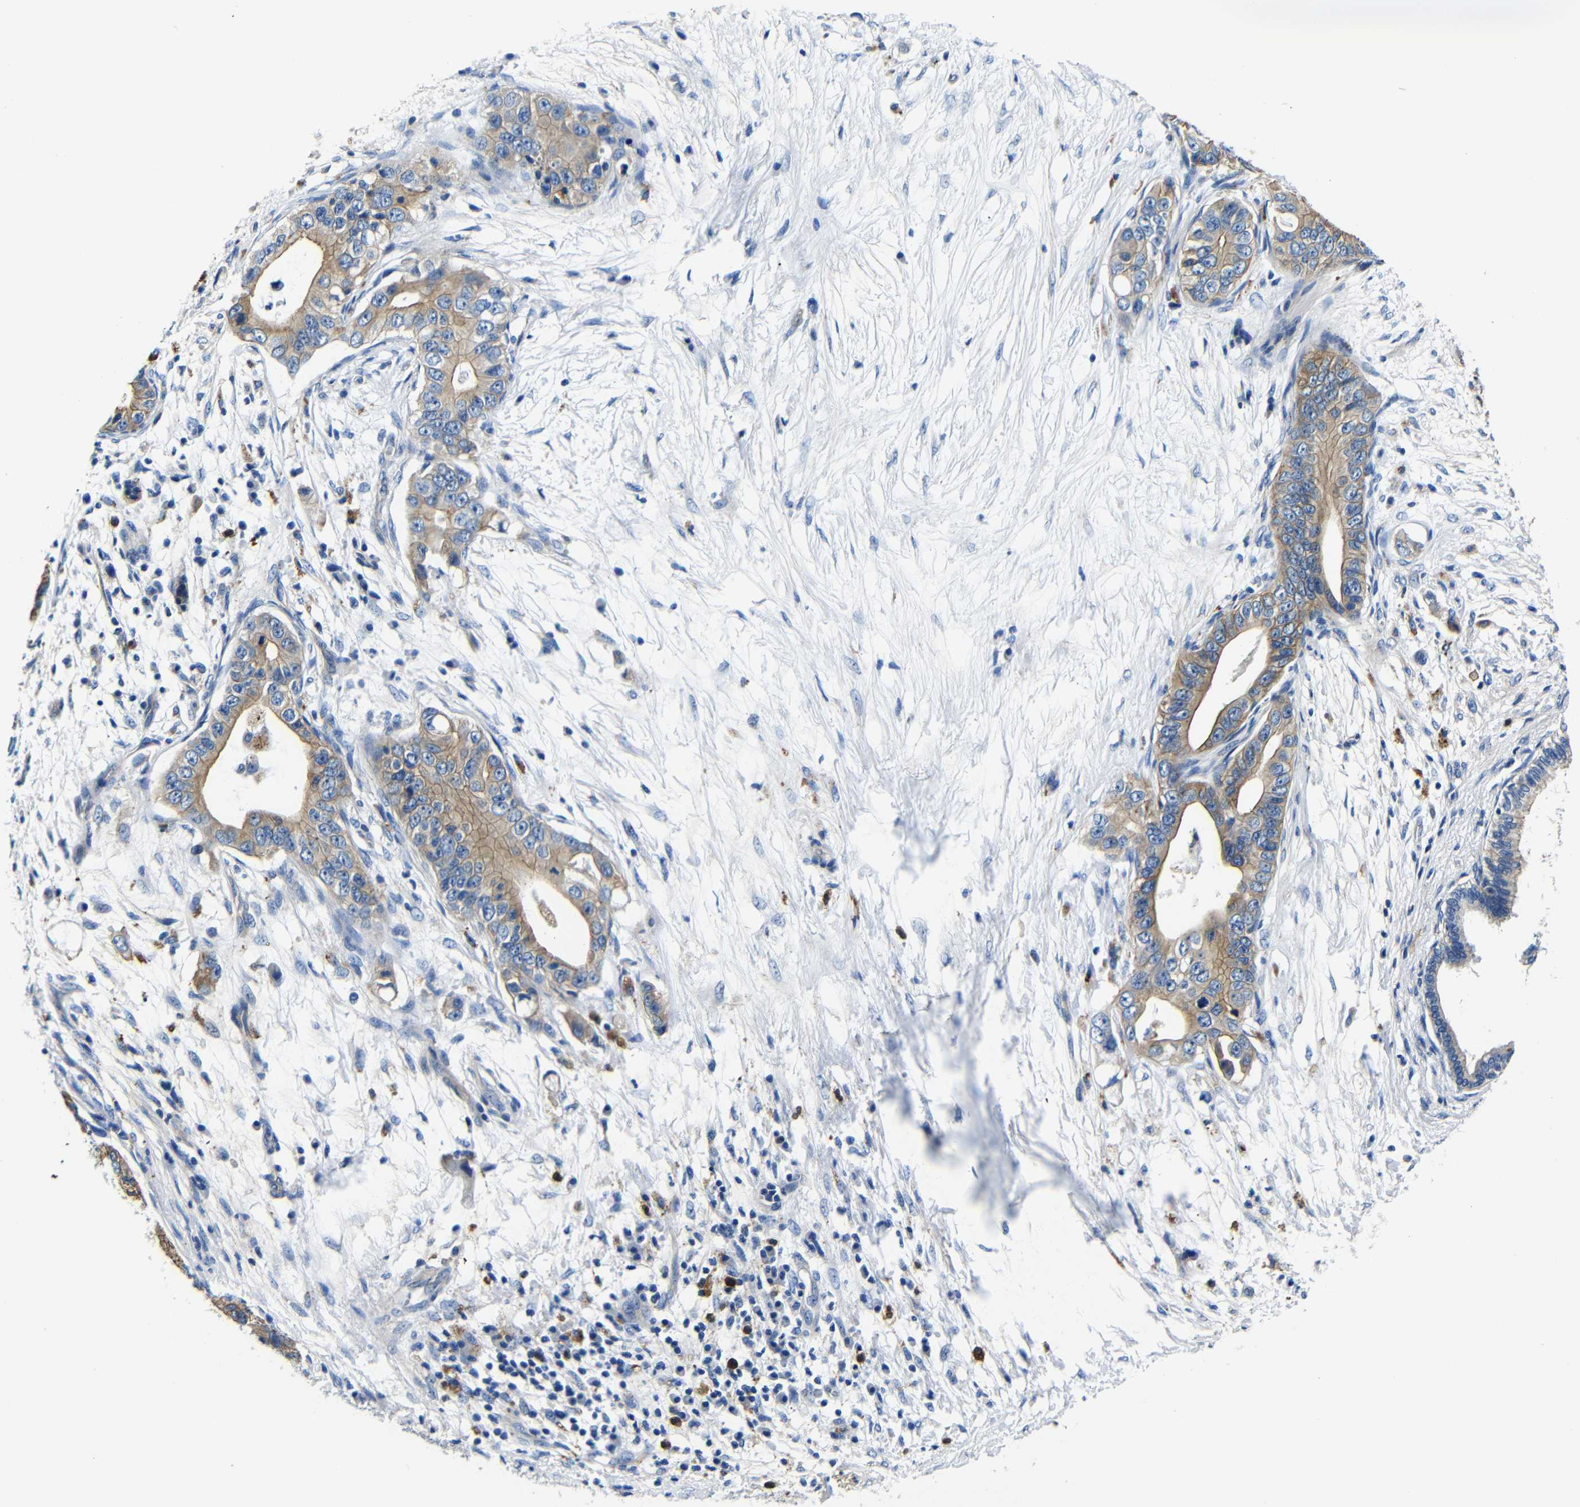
{"staining": {"intensity": "moderate", "quantity": "25%-75%", "location": "cytoplasmic/membranous"}, "tissue": "pancreatic cancer", "cell_type": "Tumor cells", "image_type": "cancer", "snomed": [{"axis": "morphology", "description": "Adenocarcinoma, NOS"}, {"axis": "topography", "description": "Pancreas"}], "caption": "An IHC micrograph of tumor tissue is shown. Protein staining in brown labels moderate cytoplasmic/membranous positivity in adenocarcinoma (pancreatic) within tumor cells.", "gene": "GIMAP2", "patient": {"sex": "male", "age": 77}}